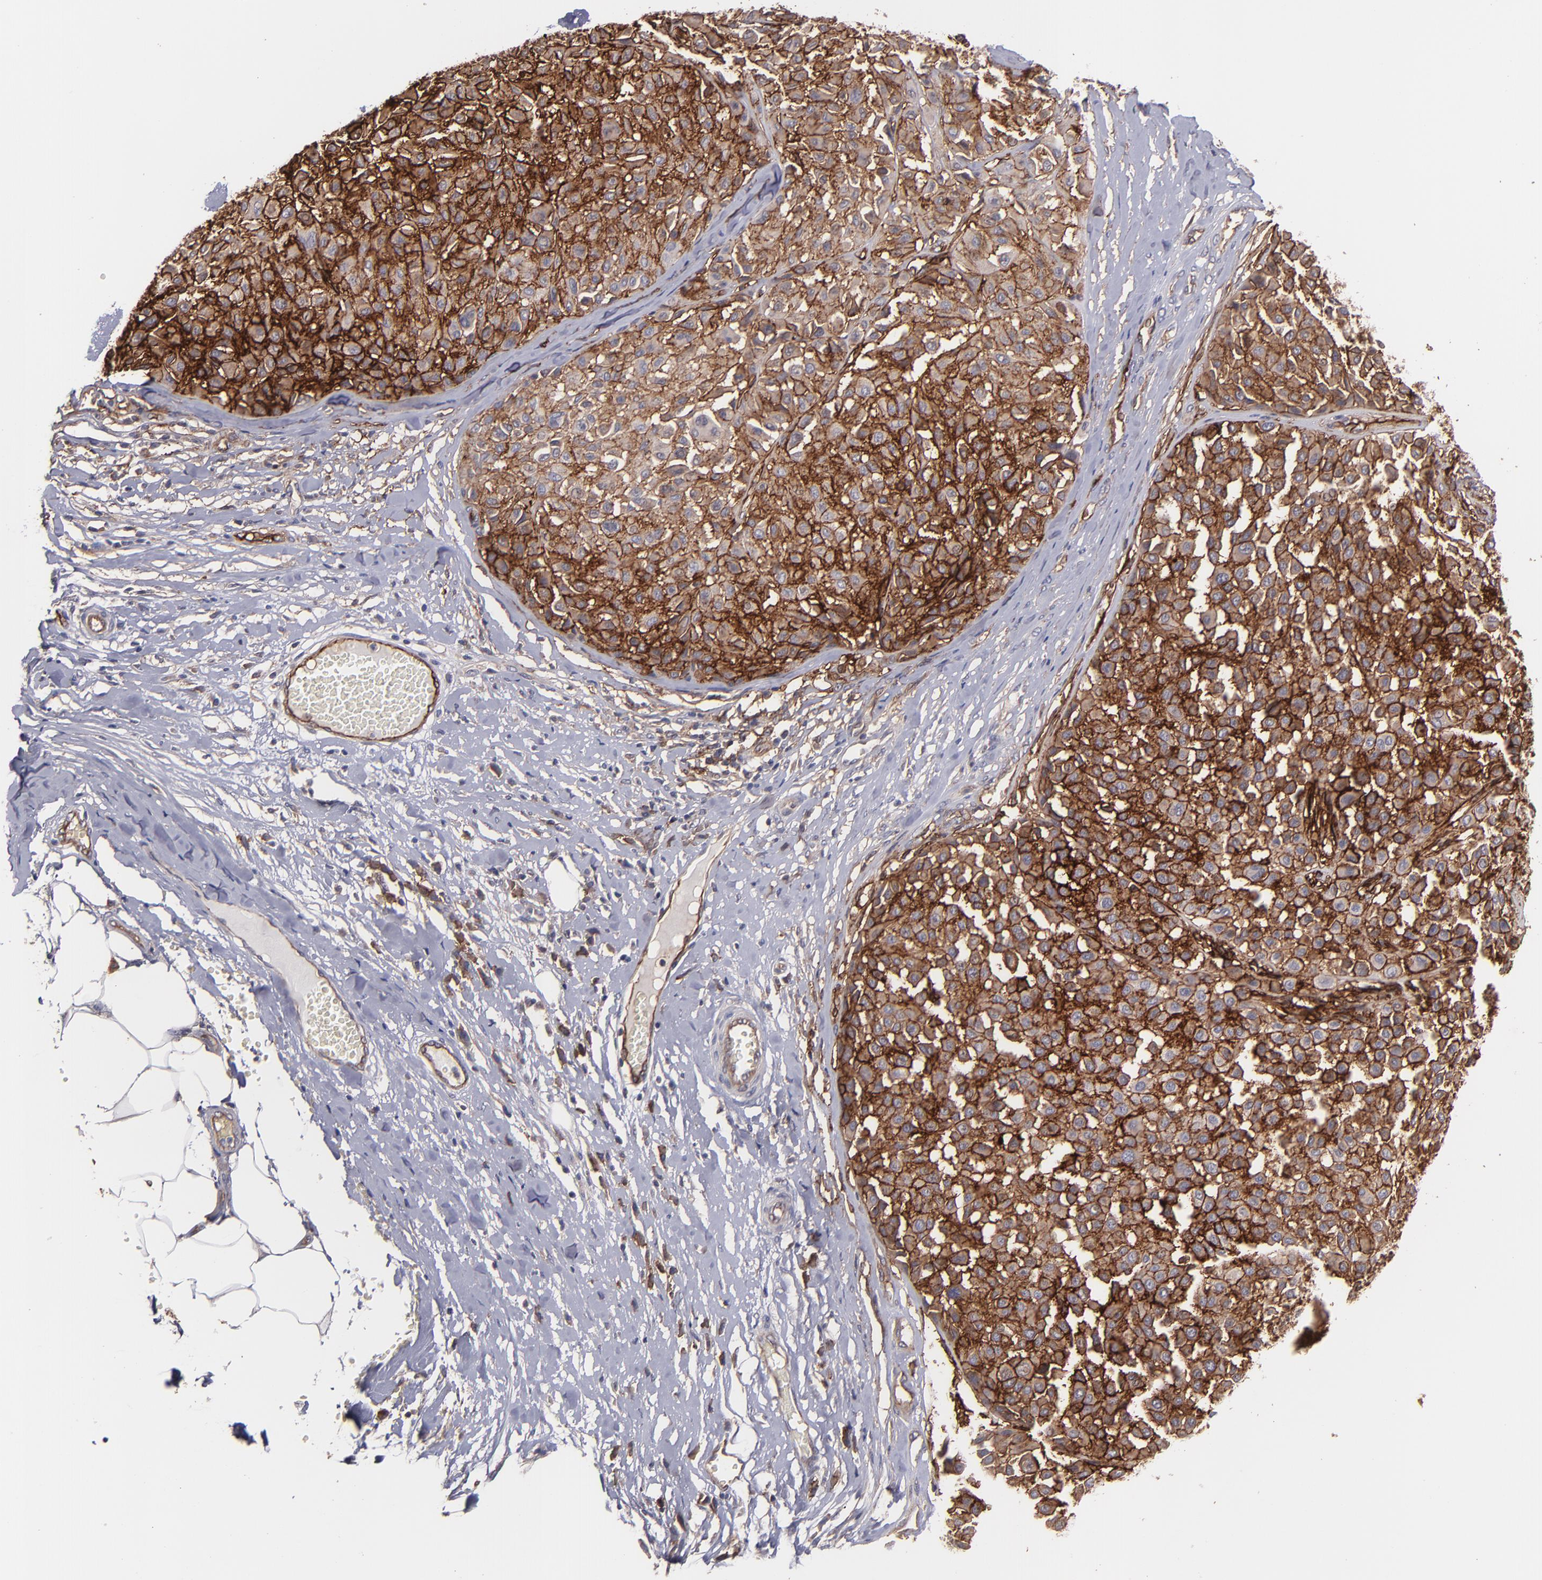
{"staining": {"intensity": "strong", "quantity": ">75%", "location": "cytoplasmic/membranous"}, "tissue": "melanoma", "cell_type": "Tumor cells", "image_type": "cancer", "snomed": [{"axis": "morphology", "description": "Malignant melanoma, Metastatic site"}, {"axis": "topography", "description": "Soft tissue"}], "caption": "An immunohistochemistry (IHC) histopathology image of tumor tissue is shown. Protein staining in brown highlights strong cytoplasmic/membranous positivity in malignant melanoma (metastatic site) within tumor cells. (IHC, brightfield microscopy, high magnification).", "gene": "ICAM1", "patient": {"sex": "male", "age": 41}}